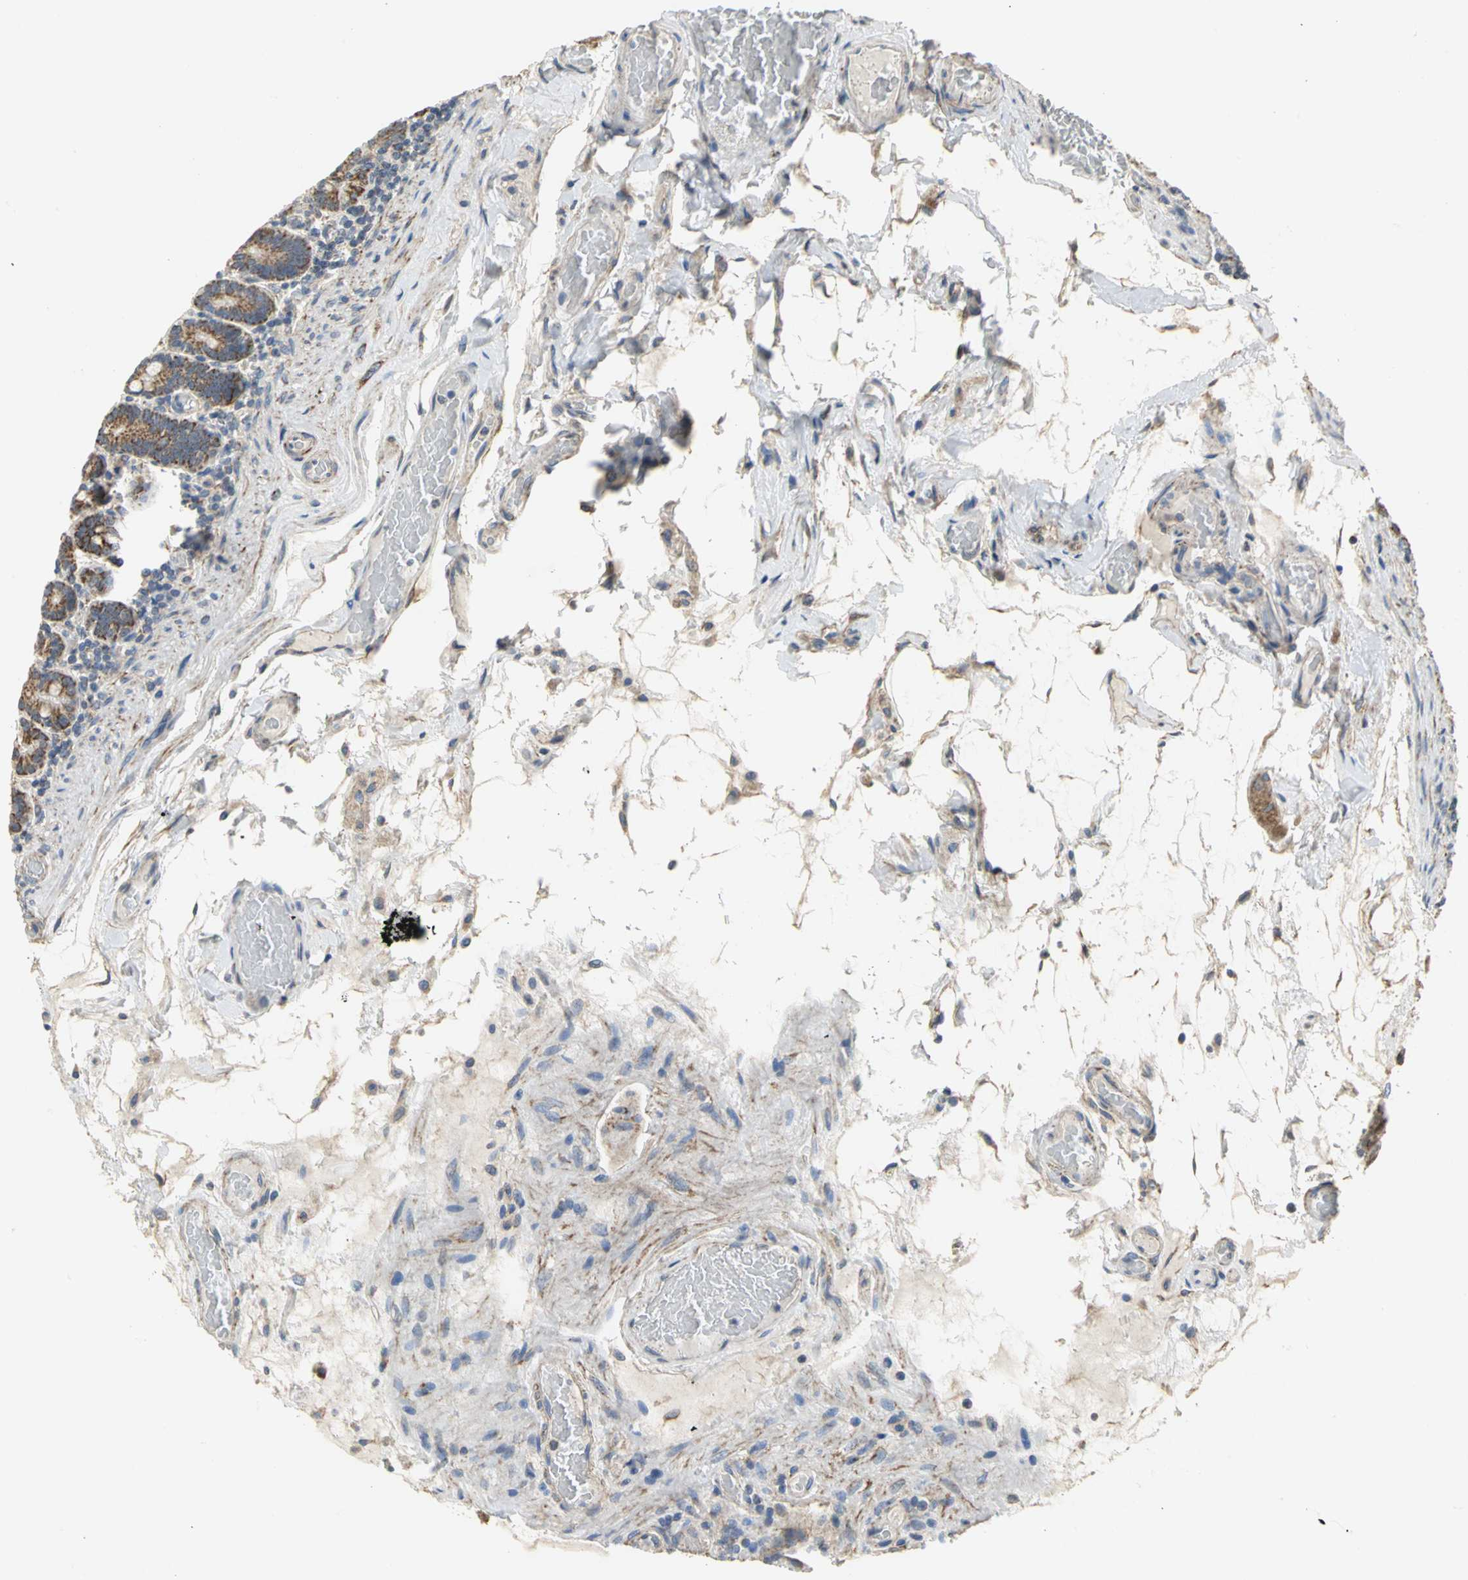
{"staining": {"intensity": "strong", "quantity": ">75%", "location": "cytoplasmic/membranous"}, "tissue": "duodenum", "cell_type": "Glandular cells", "image_type": "normal", "snomed": [{"axis": "morphology", "description": "Normal tissue, NOS"}, {"axis": "topography", "description": "Duodenum"}], "caption": "Immunohistochemical staining of normal duodenum reveals >75% levels of strong cytoplasmic/membranous protein expression in approximately >75% of glandular cells.", "gene": "NDUFB5", "patient": {"sex": "female", "age": 53}}